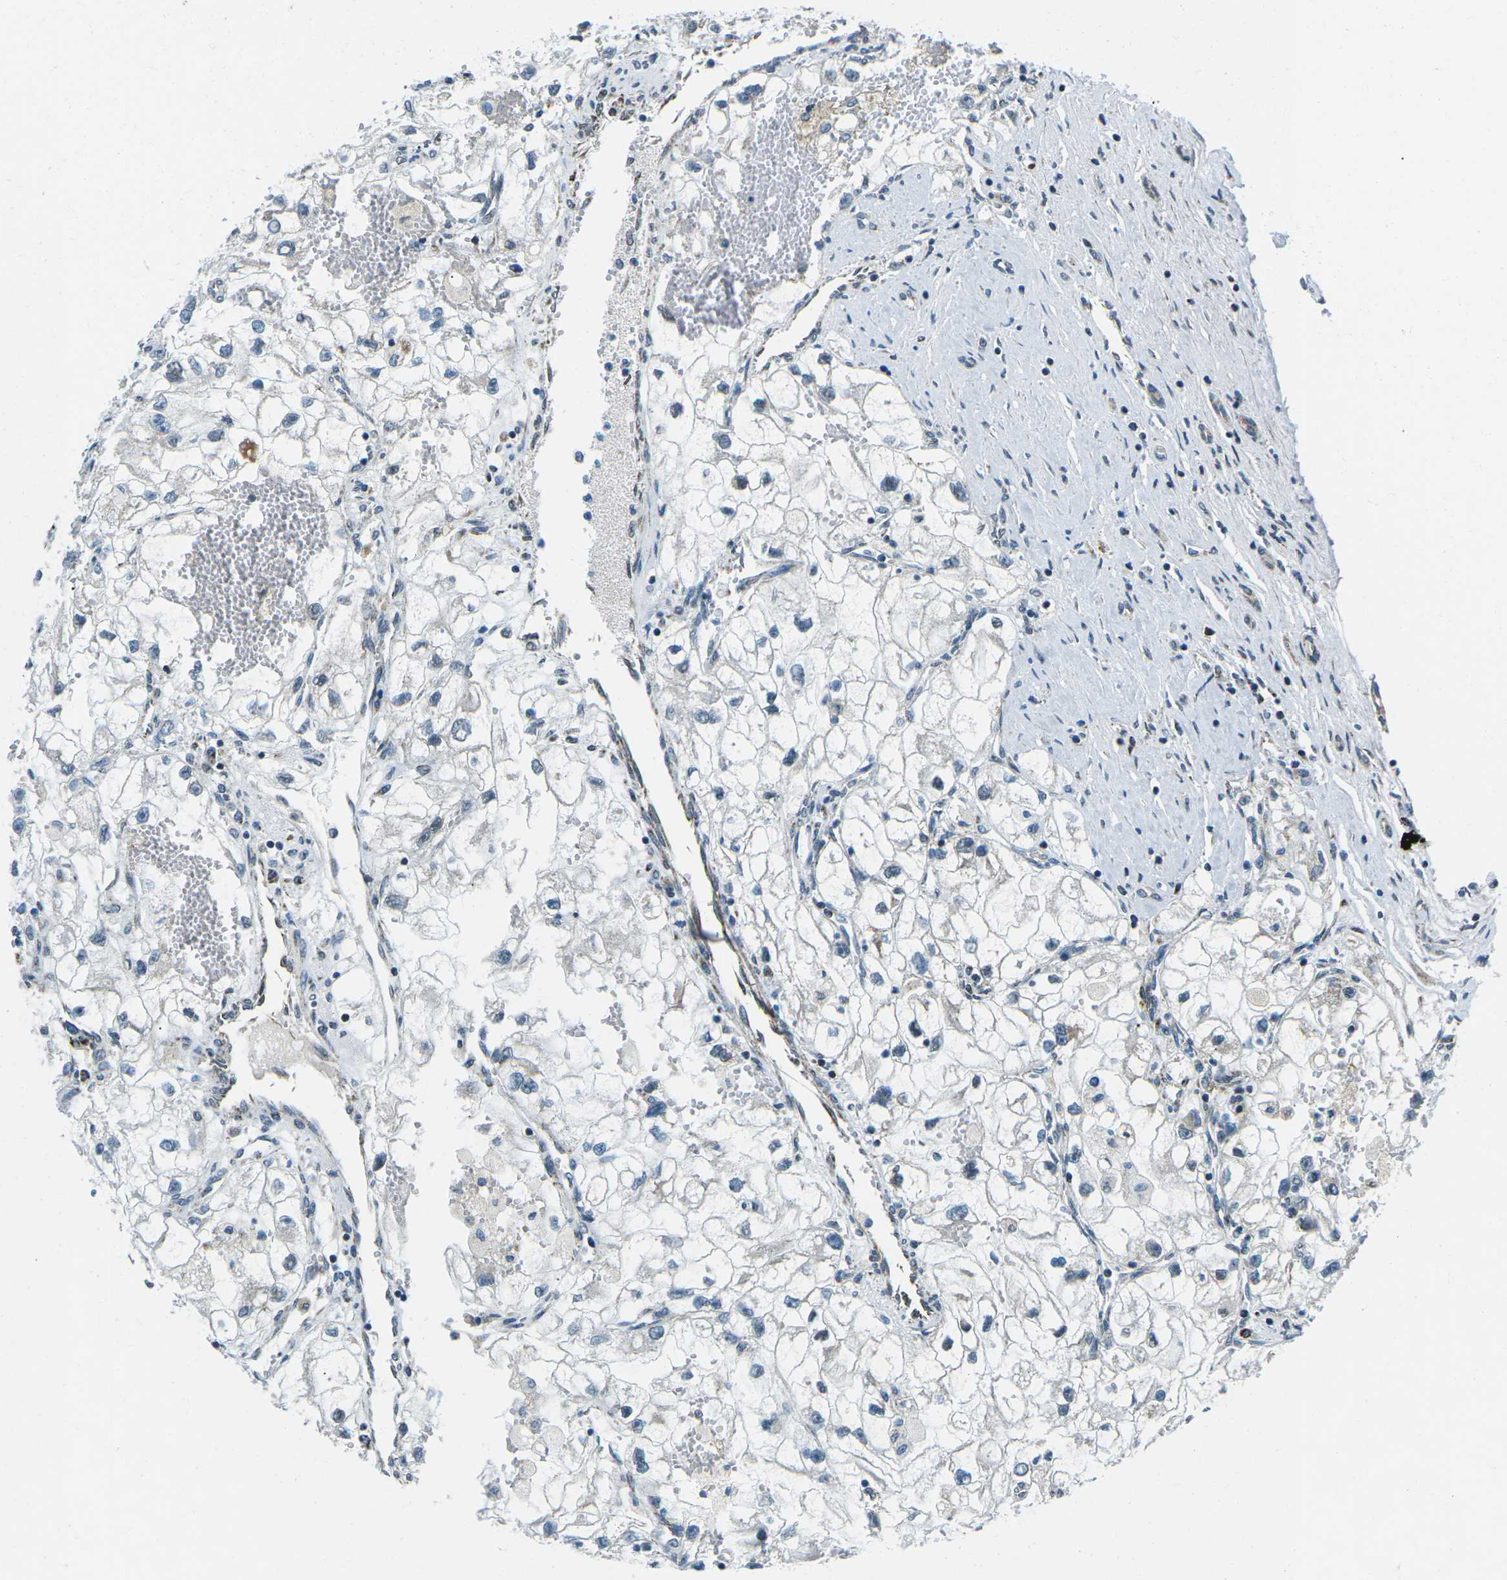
{"staining": {"intensity": "negative", "quantity": "none", "location": "none"}, "tissue": "renal cancer", "cell_type": "Tumor cells", "image_type": "cancer", "snomed": [{"axis": "morphology", "description": "Adenocarcinoma, NOS"}, {"axis": "topography", "description": "Kidney"}], "caption": "Immunohistochemistry (IHC) image of neoplastic tissue: human adenocarcinoma (renal) stained with DAB (3,3'-diaminobenzidine) shows no significant protein positivity in tumor cells.", "gene": "RFESD", "patient": {"sex": "female", "age": 70}}